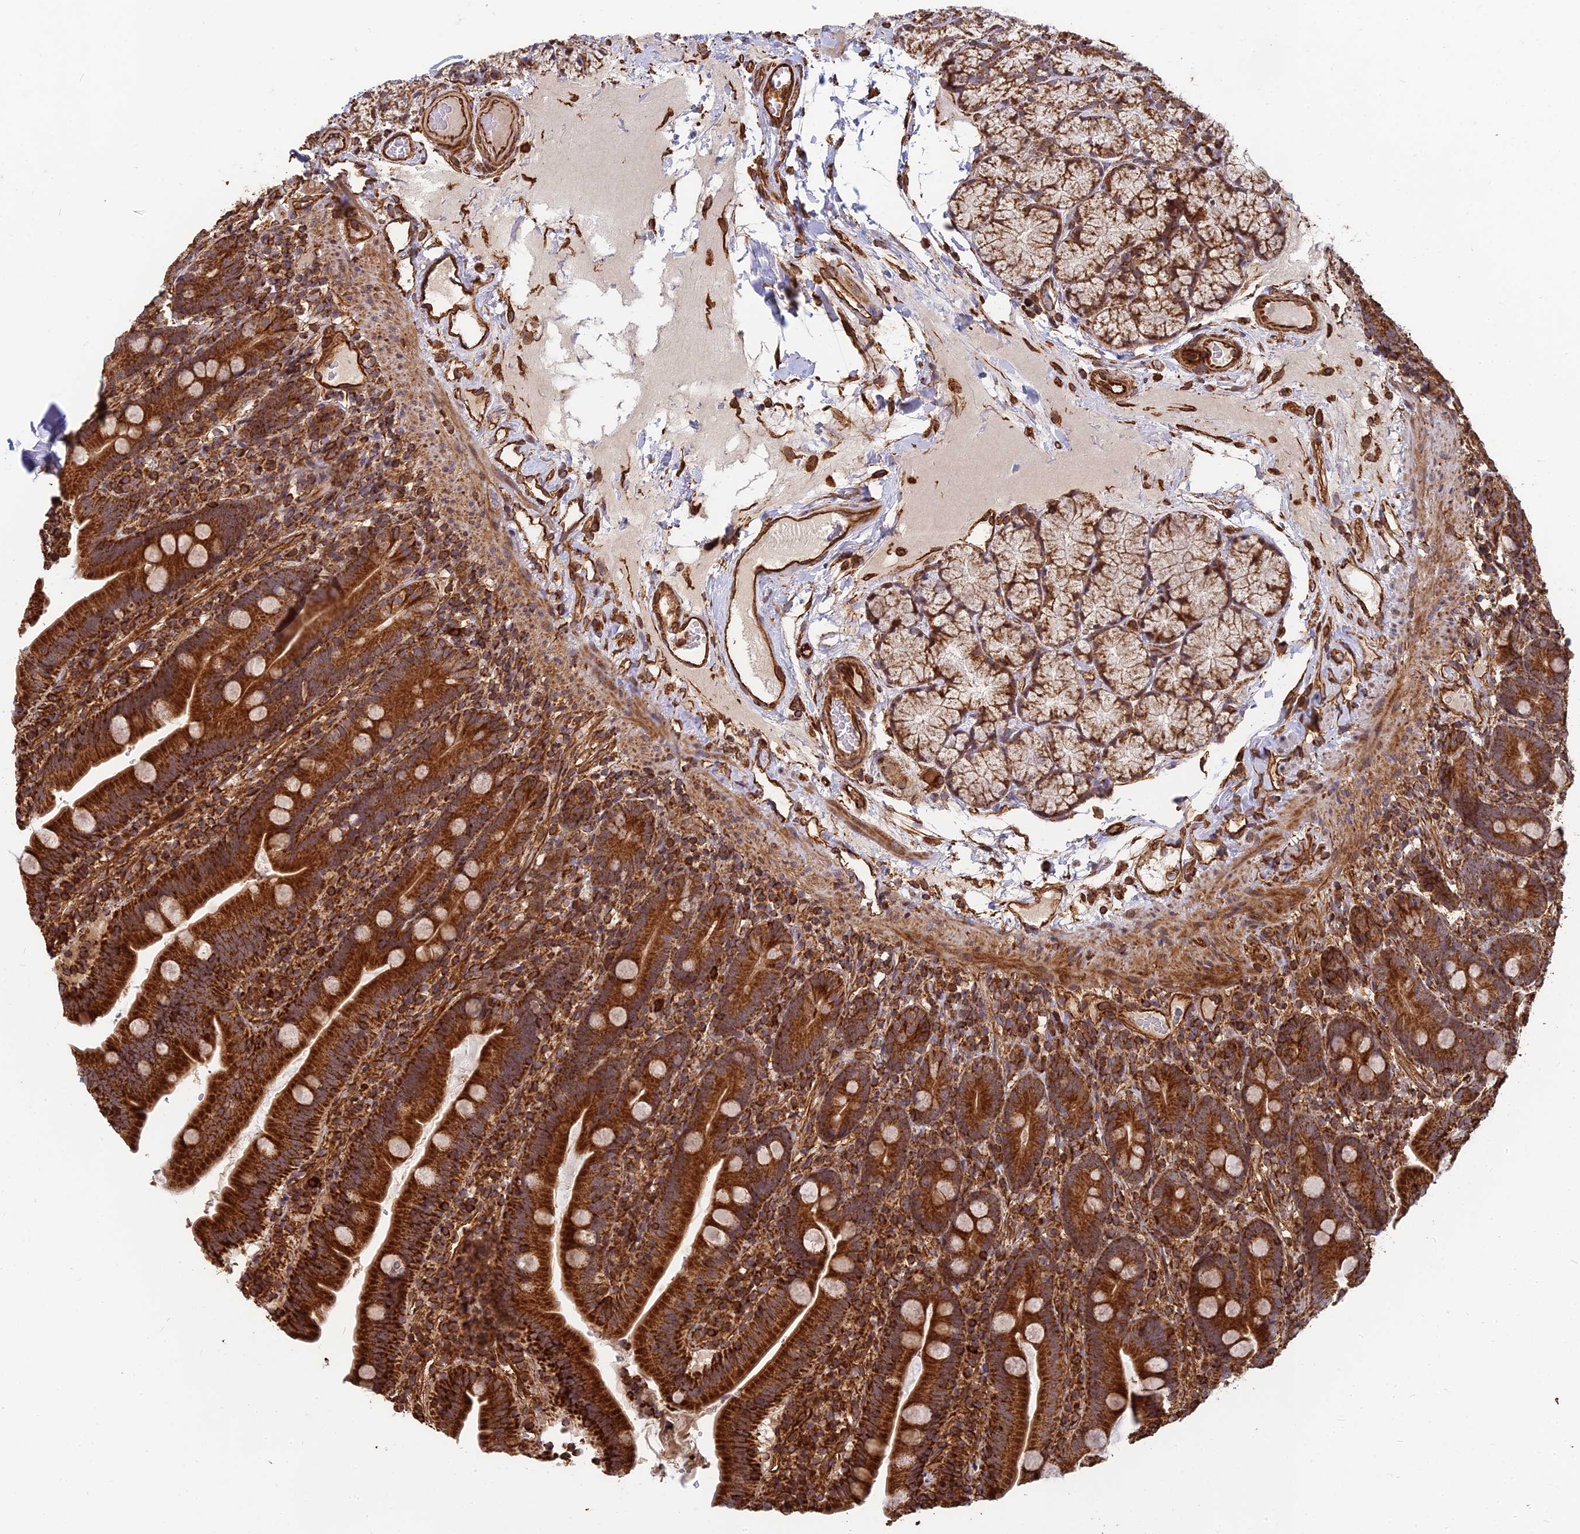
{"staining": {"intensity": "strong", "quantity": ">75%", "location": "cytoplasmic/membranous"}, "tissue": "duodenum", "cell_type": "Glandular cells", "image_type": "normal", "snomed": [{"axis": "morphology", "description": "Normal tissue, NOS"}, {"axis": "topography", "description": "Duodenum"}], "caption": "Immunohistochemistry (IHC) of normal duodenum shows high levels of strong cytoplasmic/membranous staining in approximately >75% of glandular cells.", "gene": "DSTYK", "patient": {"sex": "female", "age": 67}}